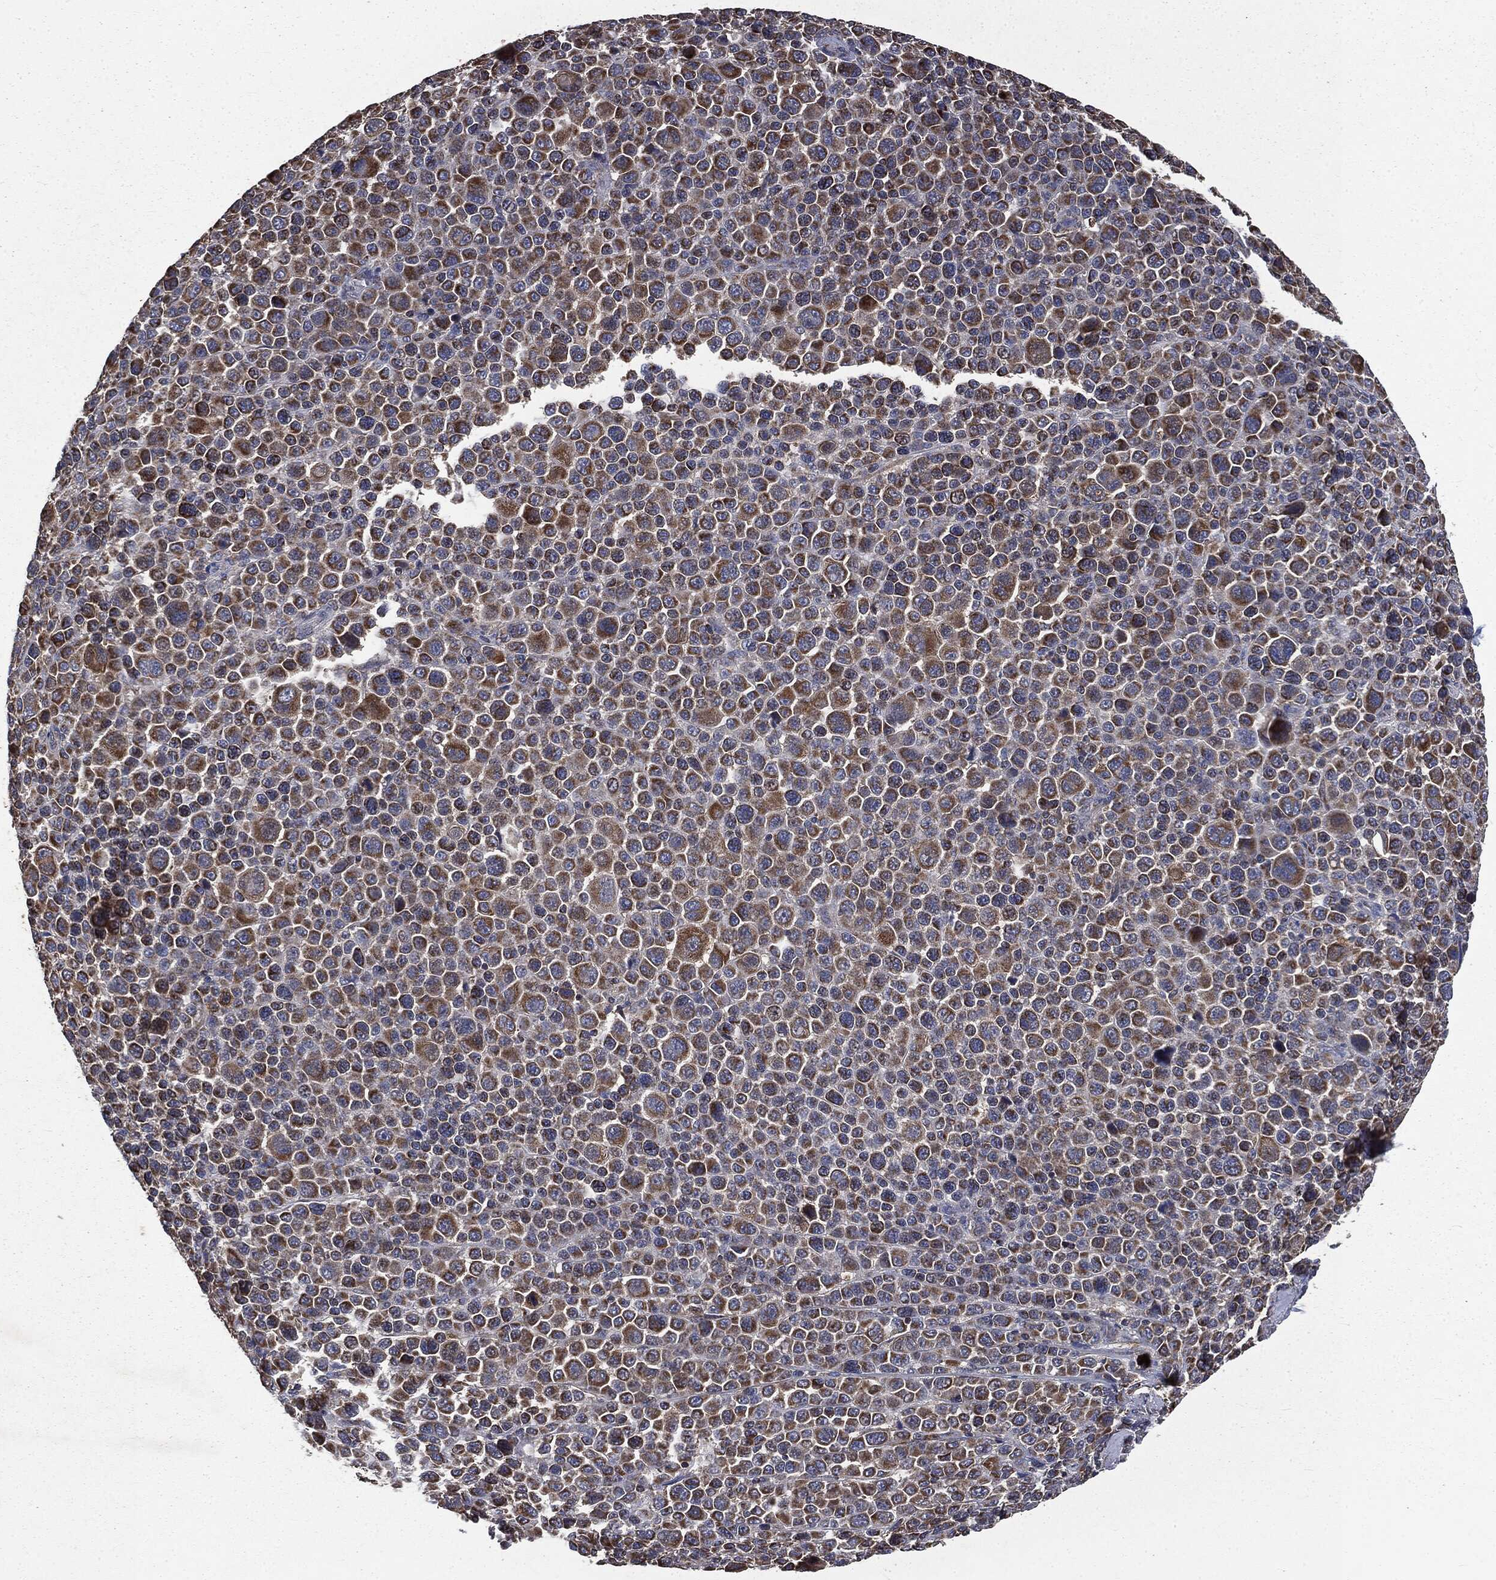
{"staining": {"intensity": "moderate", "quantity": ">75%", "location": "cytoplasmic/membranous"}, "tissue": "melanoma", "cell_type": "Tumor cells", "image_type": "cancer", "snomed": [{"axis": "morphology", "description": "Malignant melanoma, NOS"}, {"axis": "topography", "description": "Skin"}], "caption": "The histopathology image displays a brown stain indicating the presence of a protein in the cytoplasmic/membranous of tumor cells in melanoma. Nuclei are stained in blue.", "gene": "MAPK6", "patient": {"sex": "female", "age": 57}}